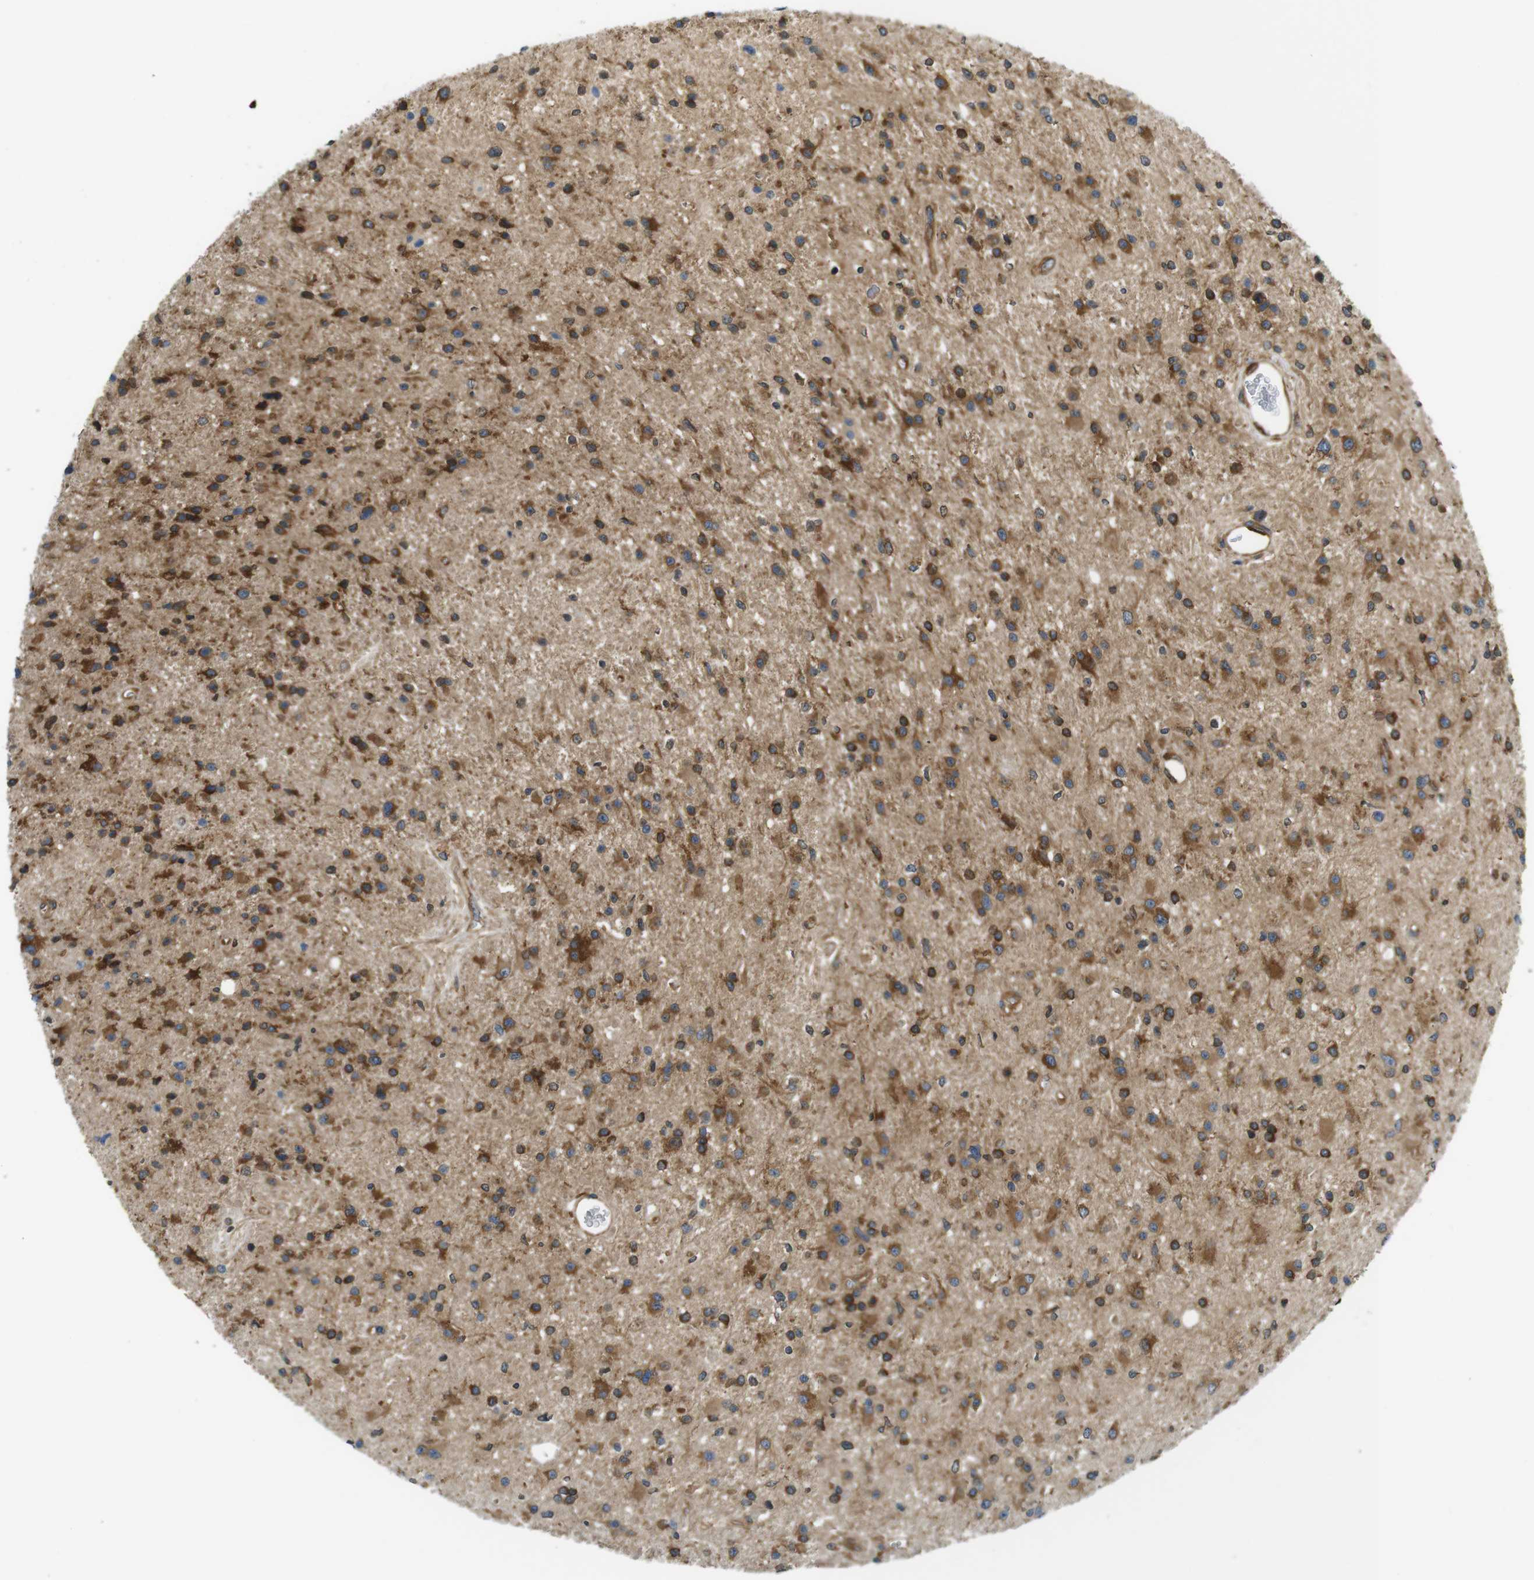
{"staining": {"intensity": "moderate", "quantity": ">75%", "location": "cytoplasmic/membranous"}, "tissue": "glioma", "cell_type": "Tumor cells", "image_type": "cancer", "snomed": [{"axis": "morphology", "description": "Glioma, malignant, High grade"}, {"axis": "topography", "description": "Brain"}], "caption": "The immunohistochemical stain labels moderate cytoplasmic/membranous expression in tumor cells of glioma tissue.", "gene": "TSC1", "patient": {"sex": "male", "age": 33}}